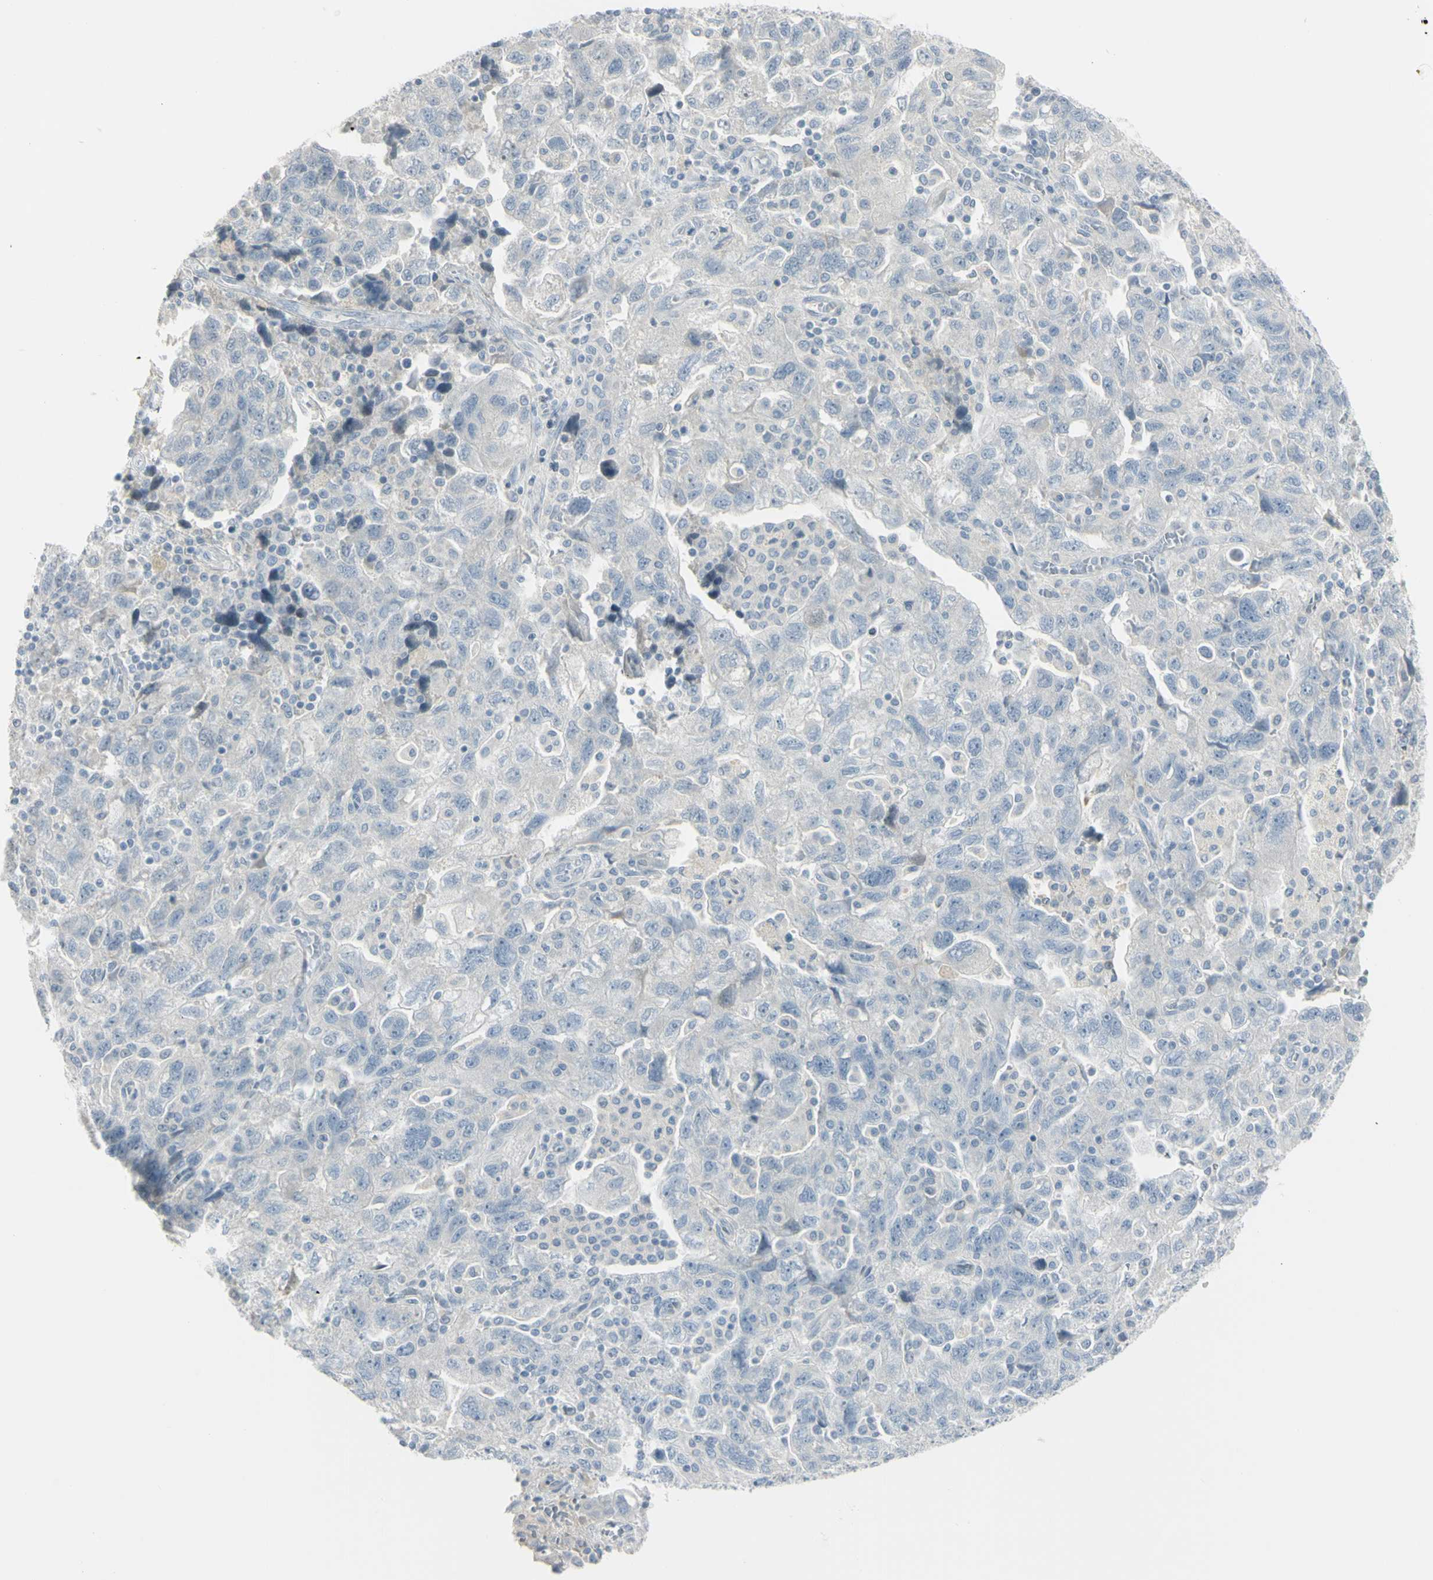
{"staining": {"intensity": "negative", "quantity": "none", "location": "none"}, "tissue": "ovarian cancer", "cell_type": "Tumor cells", "image_type": "cancer", "snomed": [{"axis": "morphology", "description": "Carcinoma, NOS"}, {"axis": "morphology", "description": "Cystadenocarcinoma, serous, NOS"}, {"axis": "topography", "description": "Ovary"}], "caption": "The immunohistochemistry micrograph has no significant staining in tumor cells of serous cystadenocarcinoma (ovarian) tissue.", "gene": "PIP", "patient": {"sex": "female", "age": 69}}